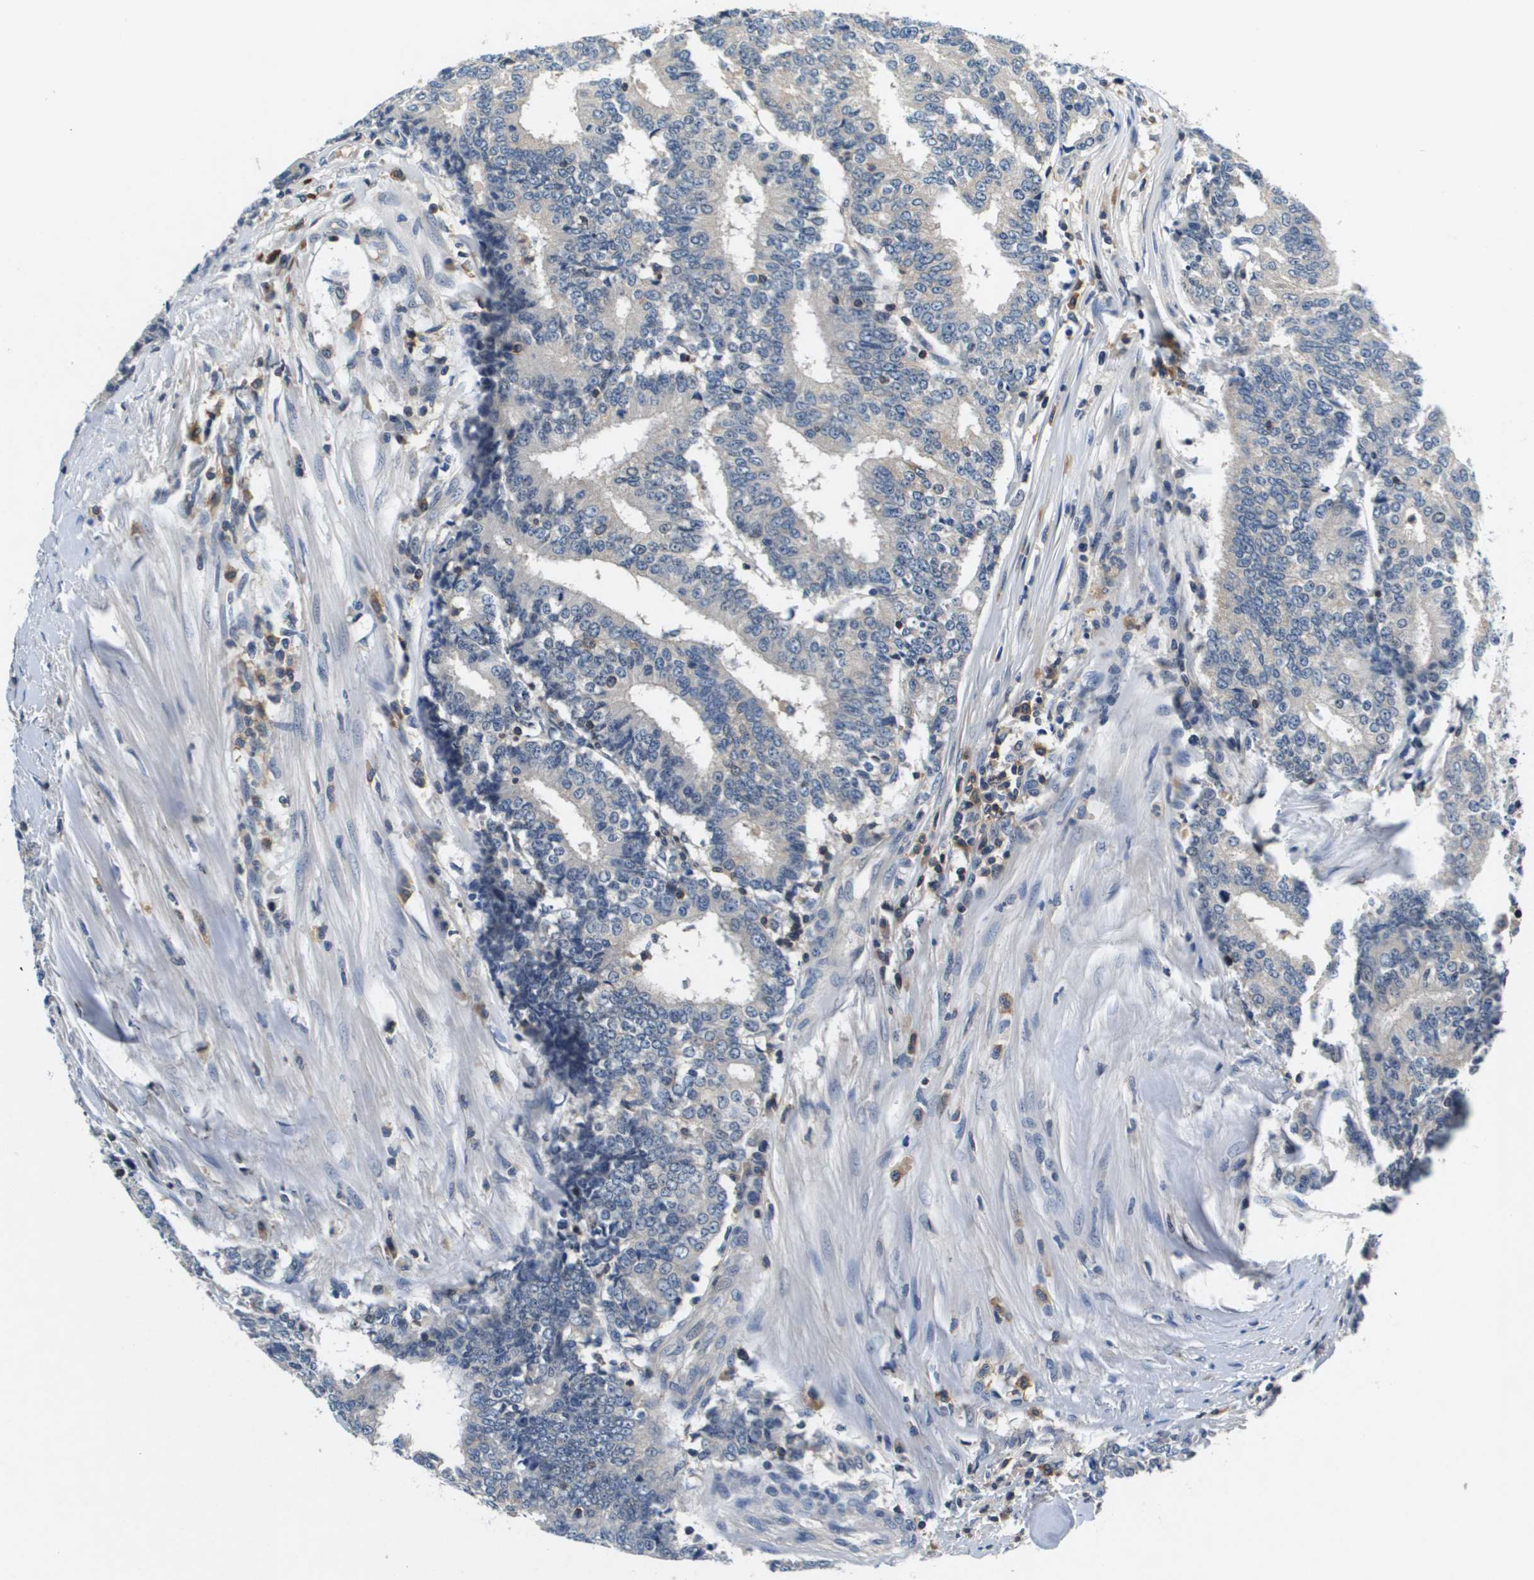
{"staining": {"intensity": "negative", "quantity": "none", "location": "none"}, "tissue": "prostate cancer", "cell_type": "Tumor cells", "image_type": "cancer", "snomed": [{"axis": "morphology", "description": "Normal tissue, NOS"}, {"axis": "morphology", "description": "Adenocarcinoma, High grade"}, {"axis": "topography", "description": "Prostate"}, {"axis": "topography", "description": "Seminal veicle"}], "caption": "This histopathology image is of prostate adenocarcinoma (high-grade) stained with IHC to label a protein in brown with the nuclei are counter-stained blue. There is no staining in tumor cells. The staining was performed using DAB to visualize the protein expression in brown, while the nuclei were stained in blue with hematoxylin (Magnification: 20x).", "gene": "KCNQ5", "patient": {"sex": "male", "age": 55}}